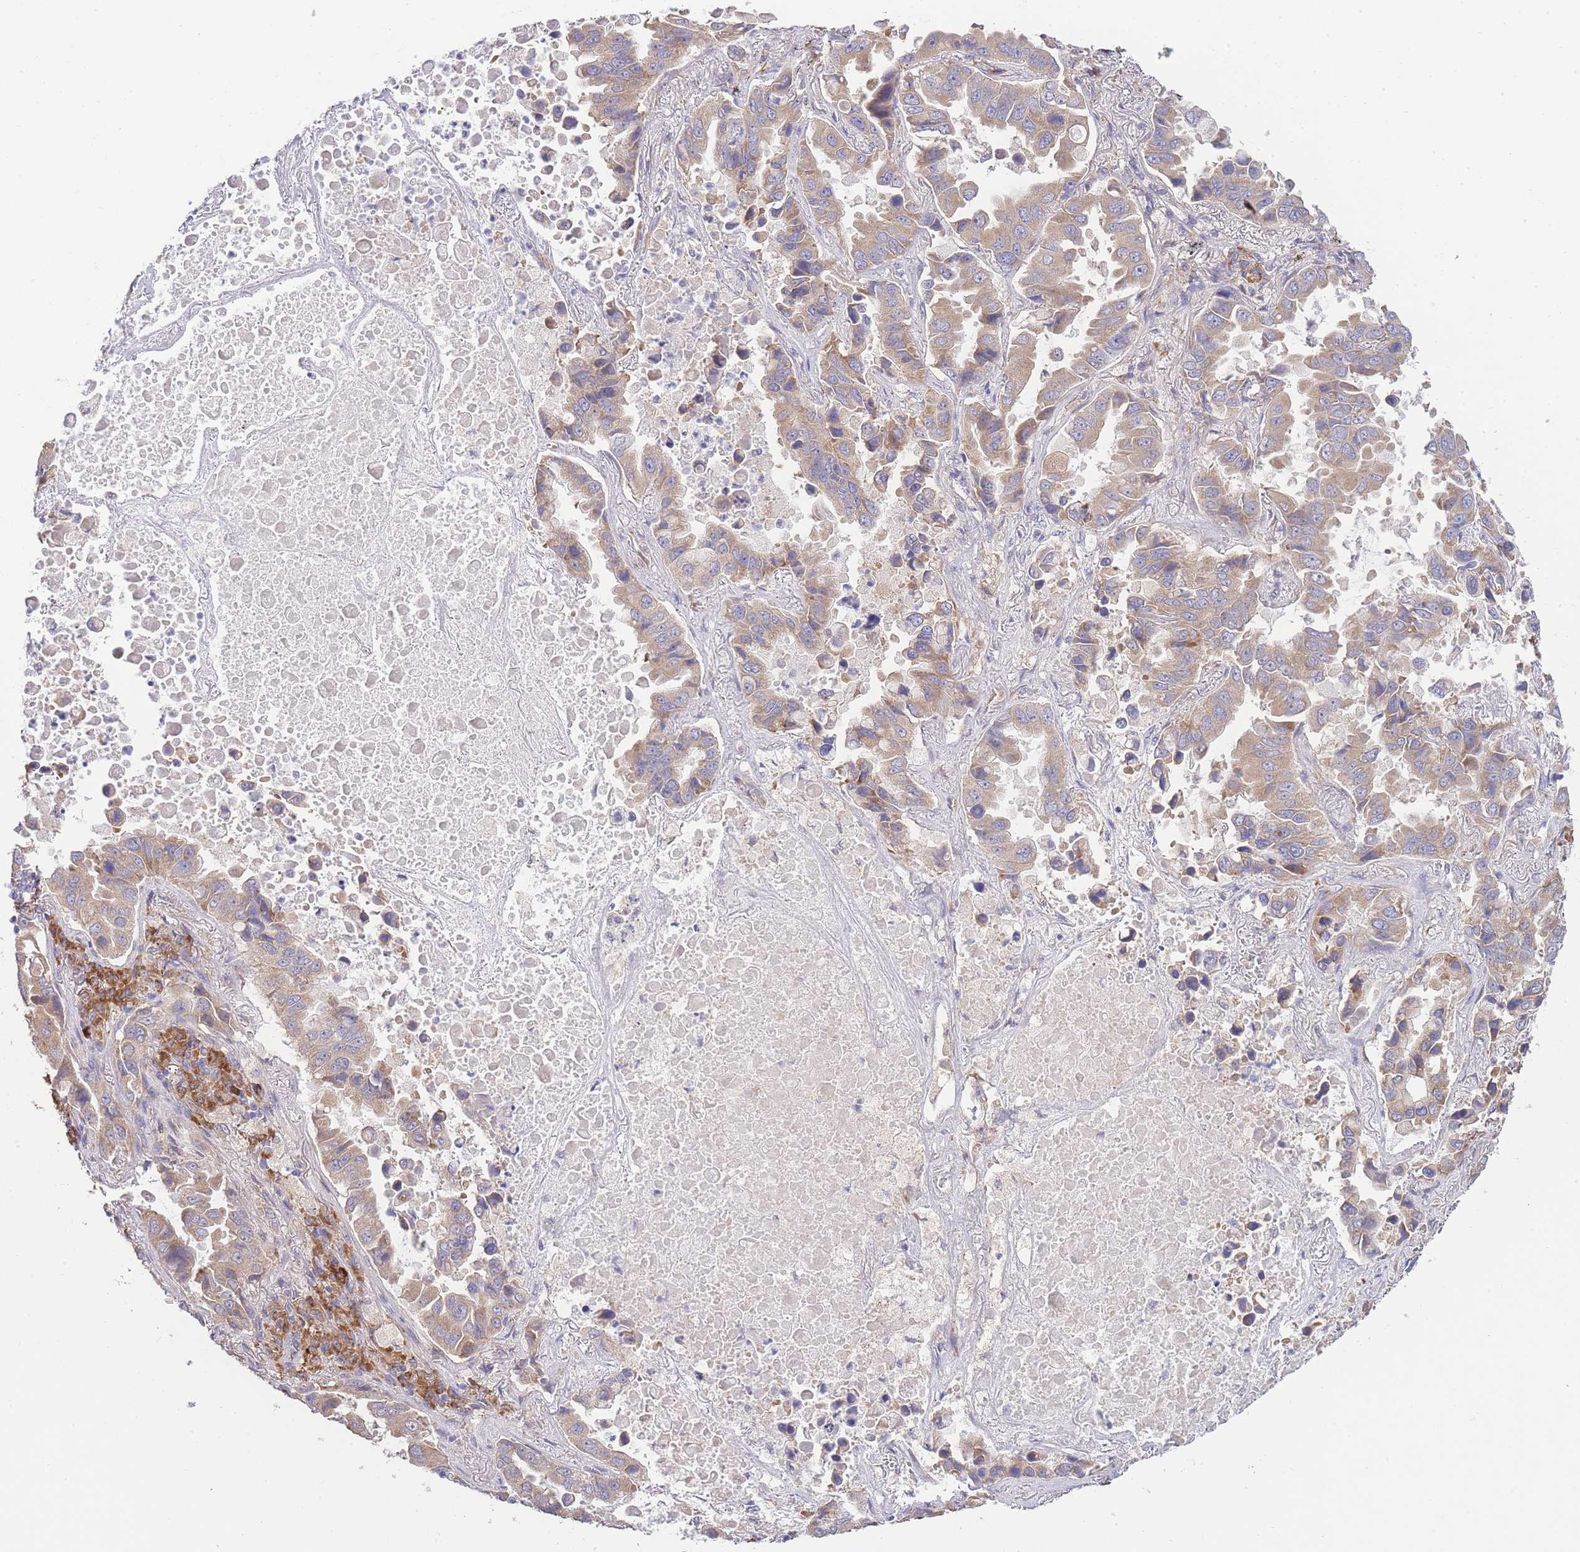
{"staining": {"intensity": "moderate", "quantity": ">75%", "location": "cytoplasmic/membranous"}, "tissue": "lung cancer", "cell_type": "Tumor cells", "image_type": "cancer", "snomed": [{"axis": "morphology", "description": "Adenocarcinoma, NOS"}, {"axis": "topography", "description": "Lung"}], "caption": "This image exhibits adenocarcinoma (lung) stained with immunohistochemistry to label a protein in brown. The cytoplasmic/membranous of tumor cells show moderate positivity for the protein. Nuclei are counter-stained blue.", "gene": "BEX1", "patient": {"sex": "male", "age": 64}}